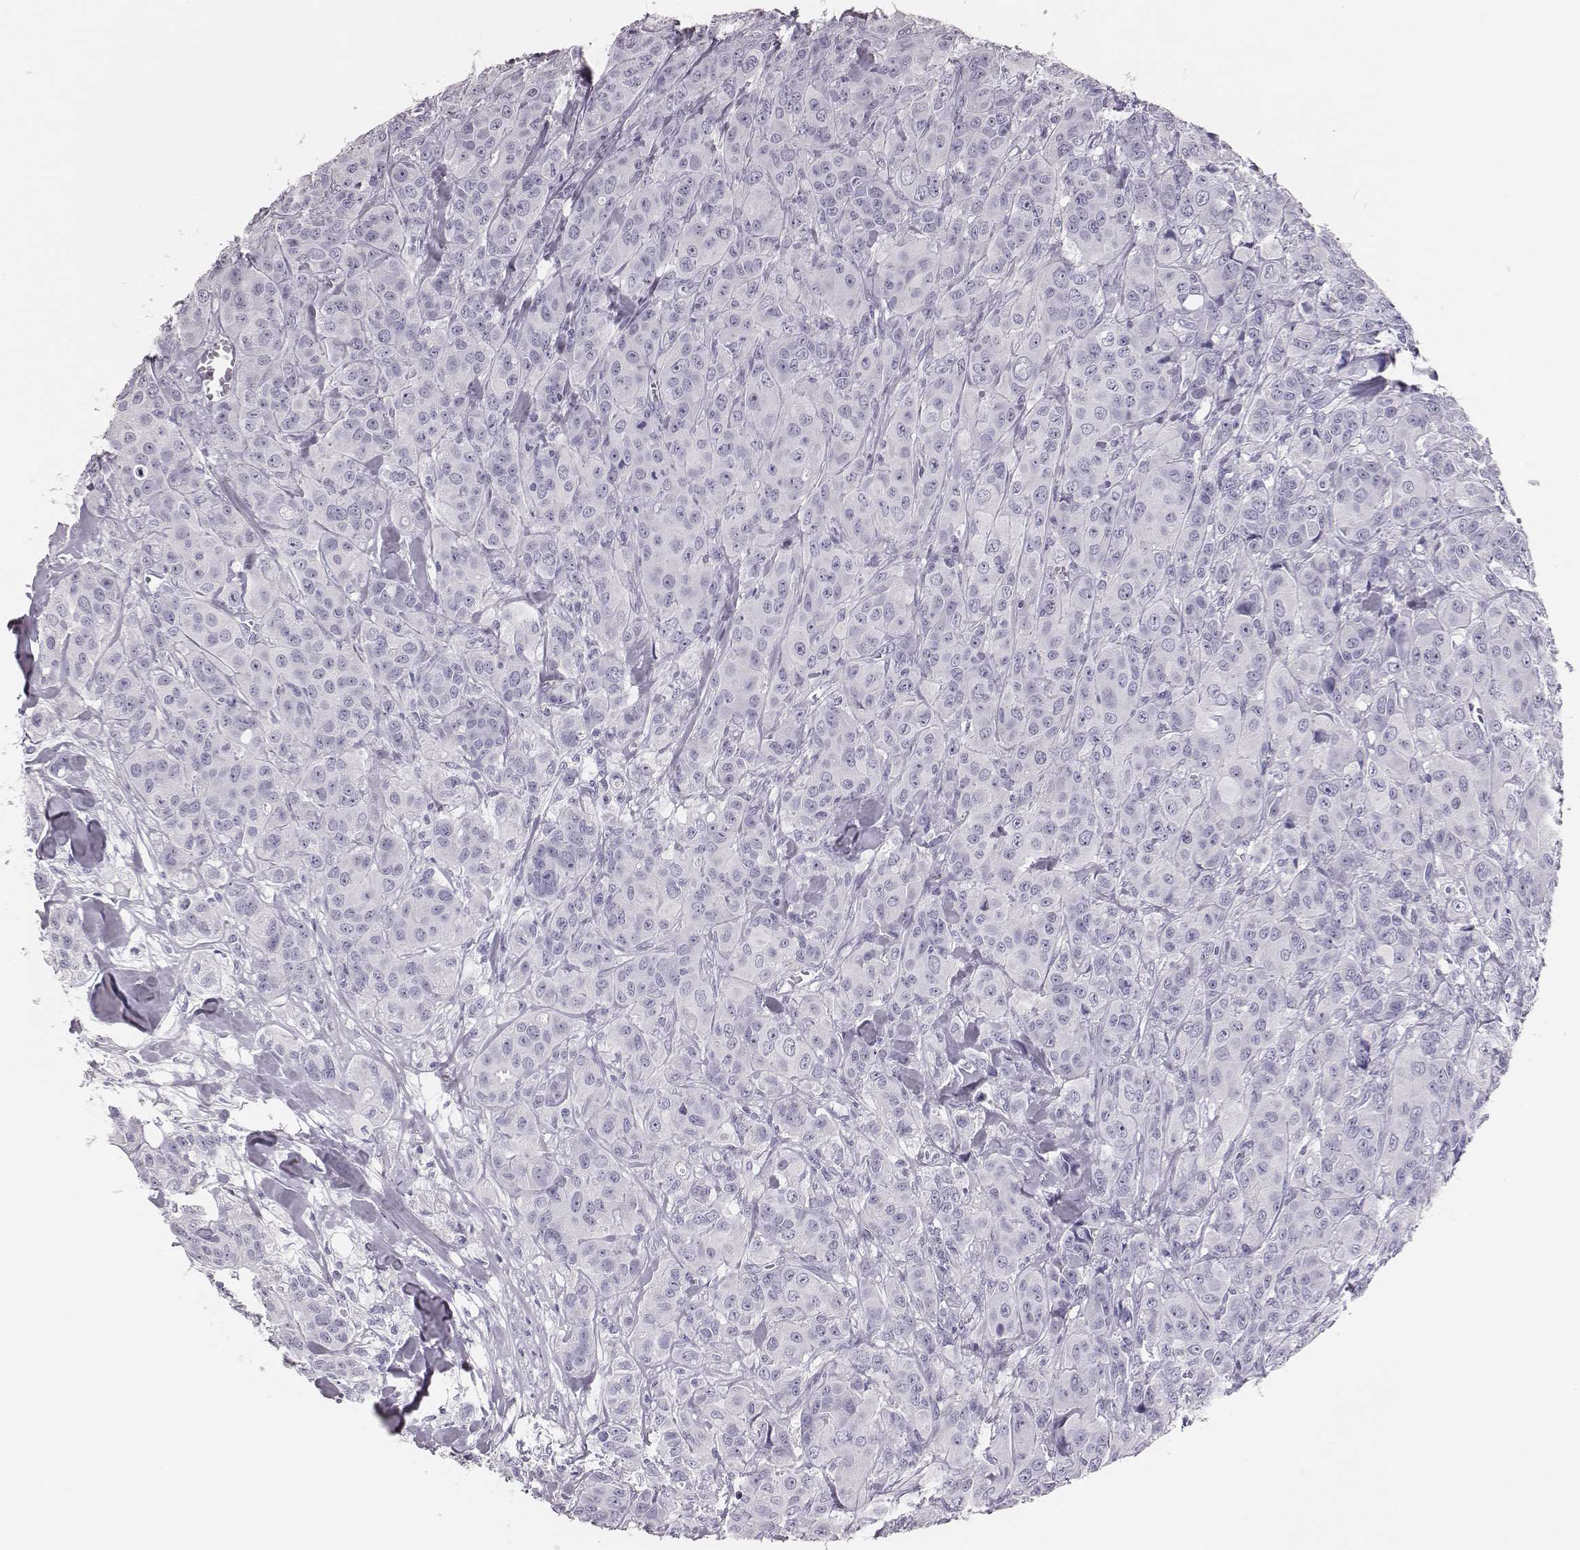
{"staining": {"intensity": "negative", "quantity": "none", "location": "none"}, "tissue": "breast cancer", "cell_type": "Tumor cells", "image_type": "cancer", "snomed": [{"axis": "morphology", "description": "Duct carcinoma"}, {"axis": "topography", "description": "Breast"}], "caption": "The image exhibits no staining of tumor cells in breast cancer. (DAB (3,3'-diaminobenzidine) immunohistochemistry, high magnification).", "gene": "H1-6", "patient": {"sex": "female", "age": 43}}